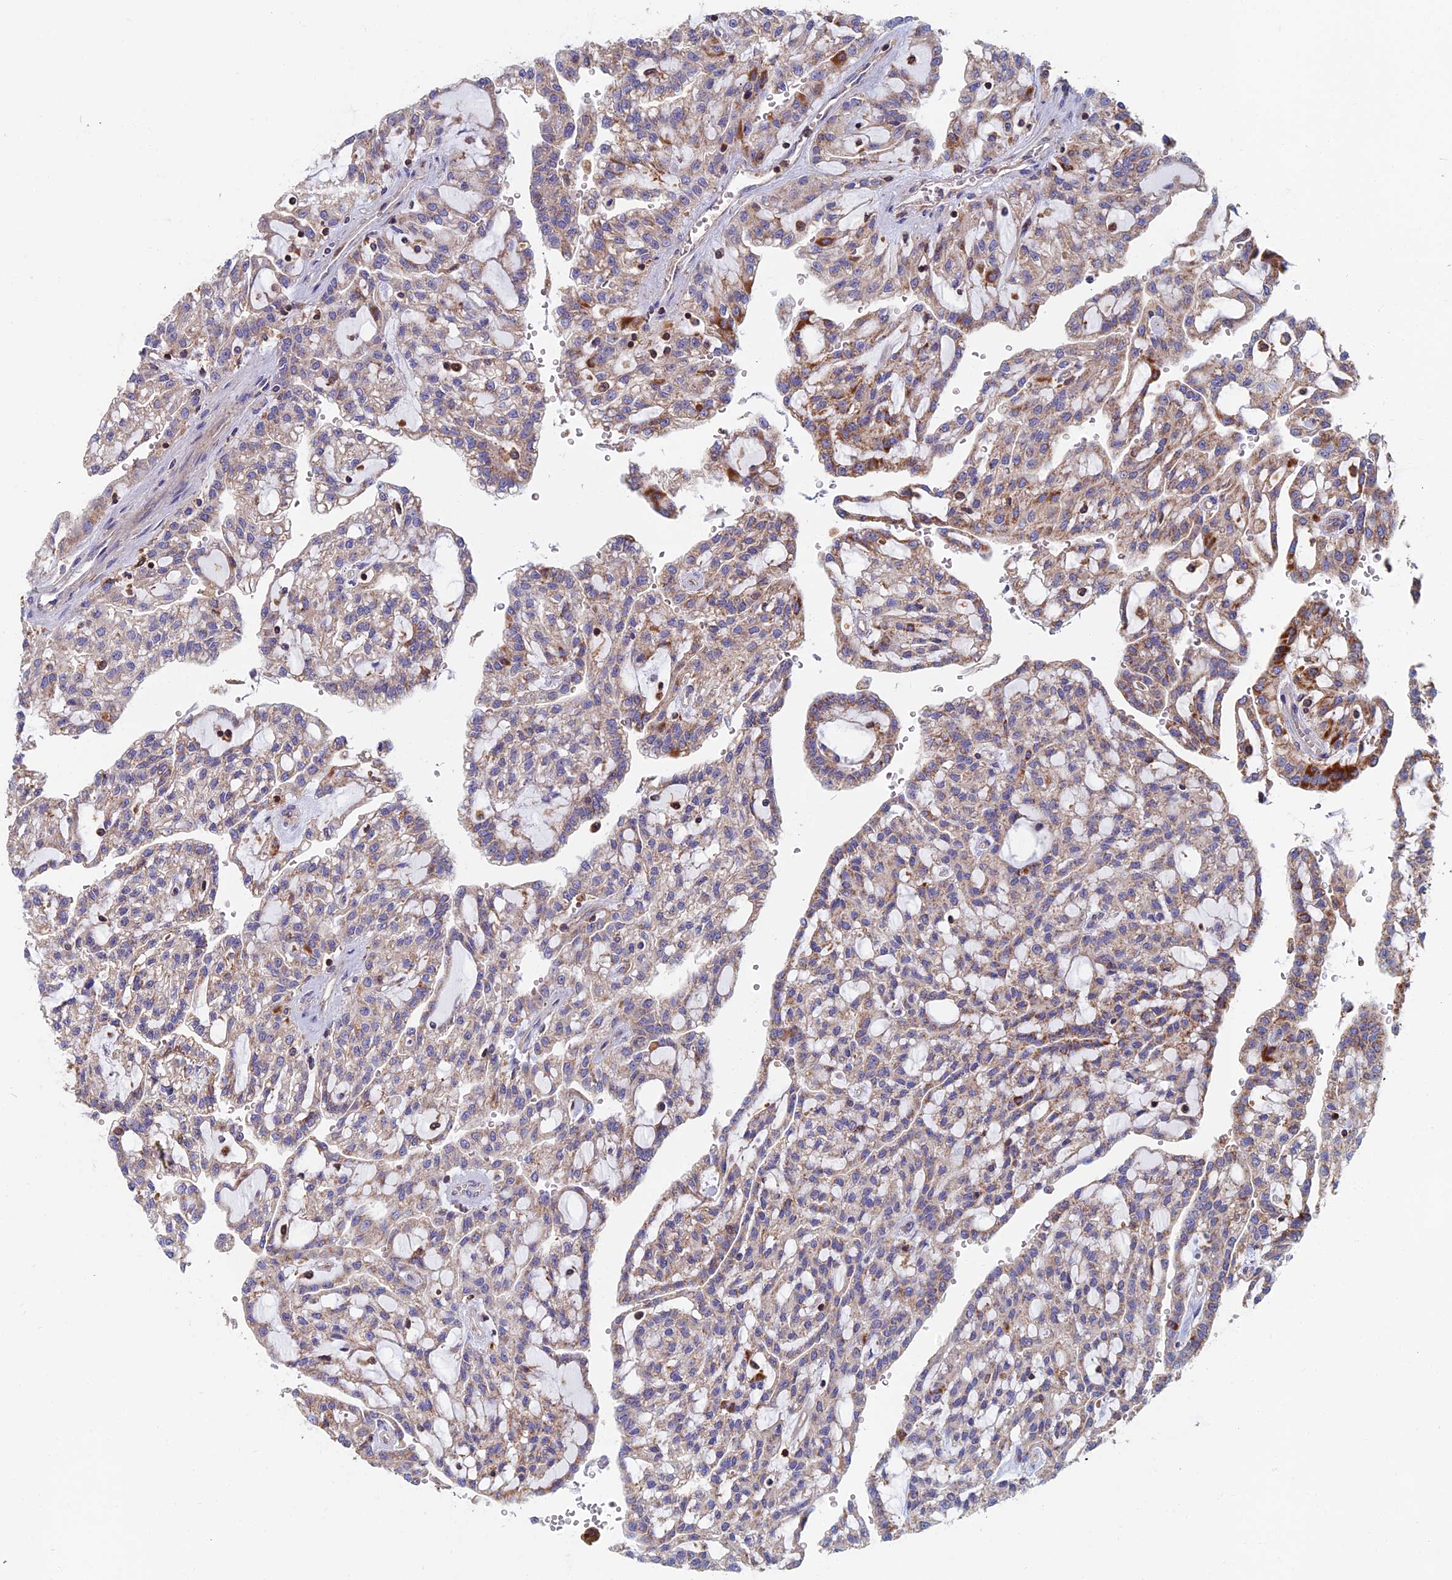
{"staining": {"intensity": "moderate", "quantity": "25%-75%", "location": "cytoplasmic/membranous"}, "tissue": "renal cancer", "cell_type": "Tumor cells", "image_type": "cancer", "snomed": [{"axis": "morphology", "description": "Adenocarcinoma, NOS"}, {"axis": "topography", "description": "Kidney"}], "caption": "Immunohistochemistry staining of renal cancer (adenocarcinoma), which displays medium levels of moderate cytoplasmic/membranous expression in approximately 25%-75% of tumor cells indicating moderate cytoplasmic/membranous protein positivity. The staining was performed using DAB (3,3'-diaminobenzidine) (brown) for protein detection and nuclei were counterstained in hematoxylin (blue).", "gene": "HSD17B8", "patient": {"sex": "male", "age": 63}}